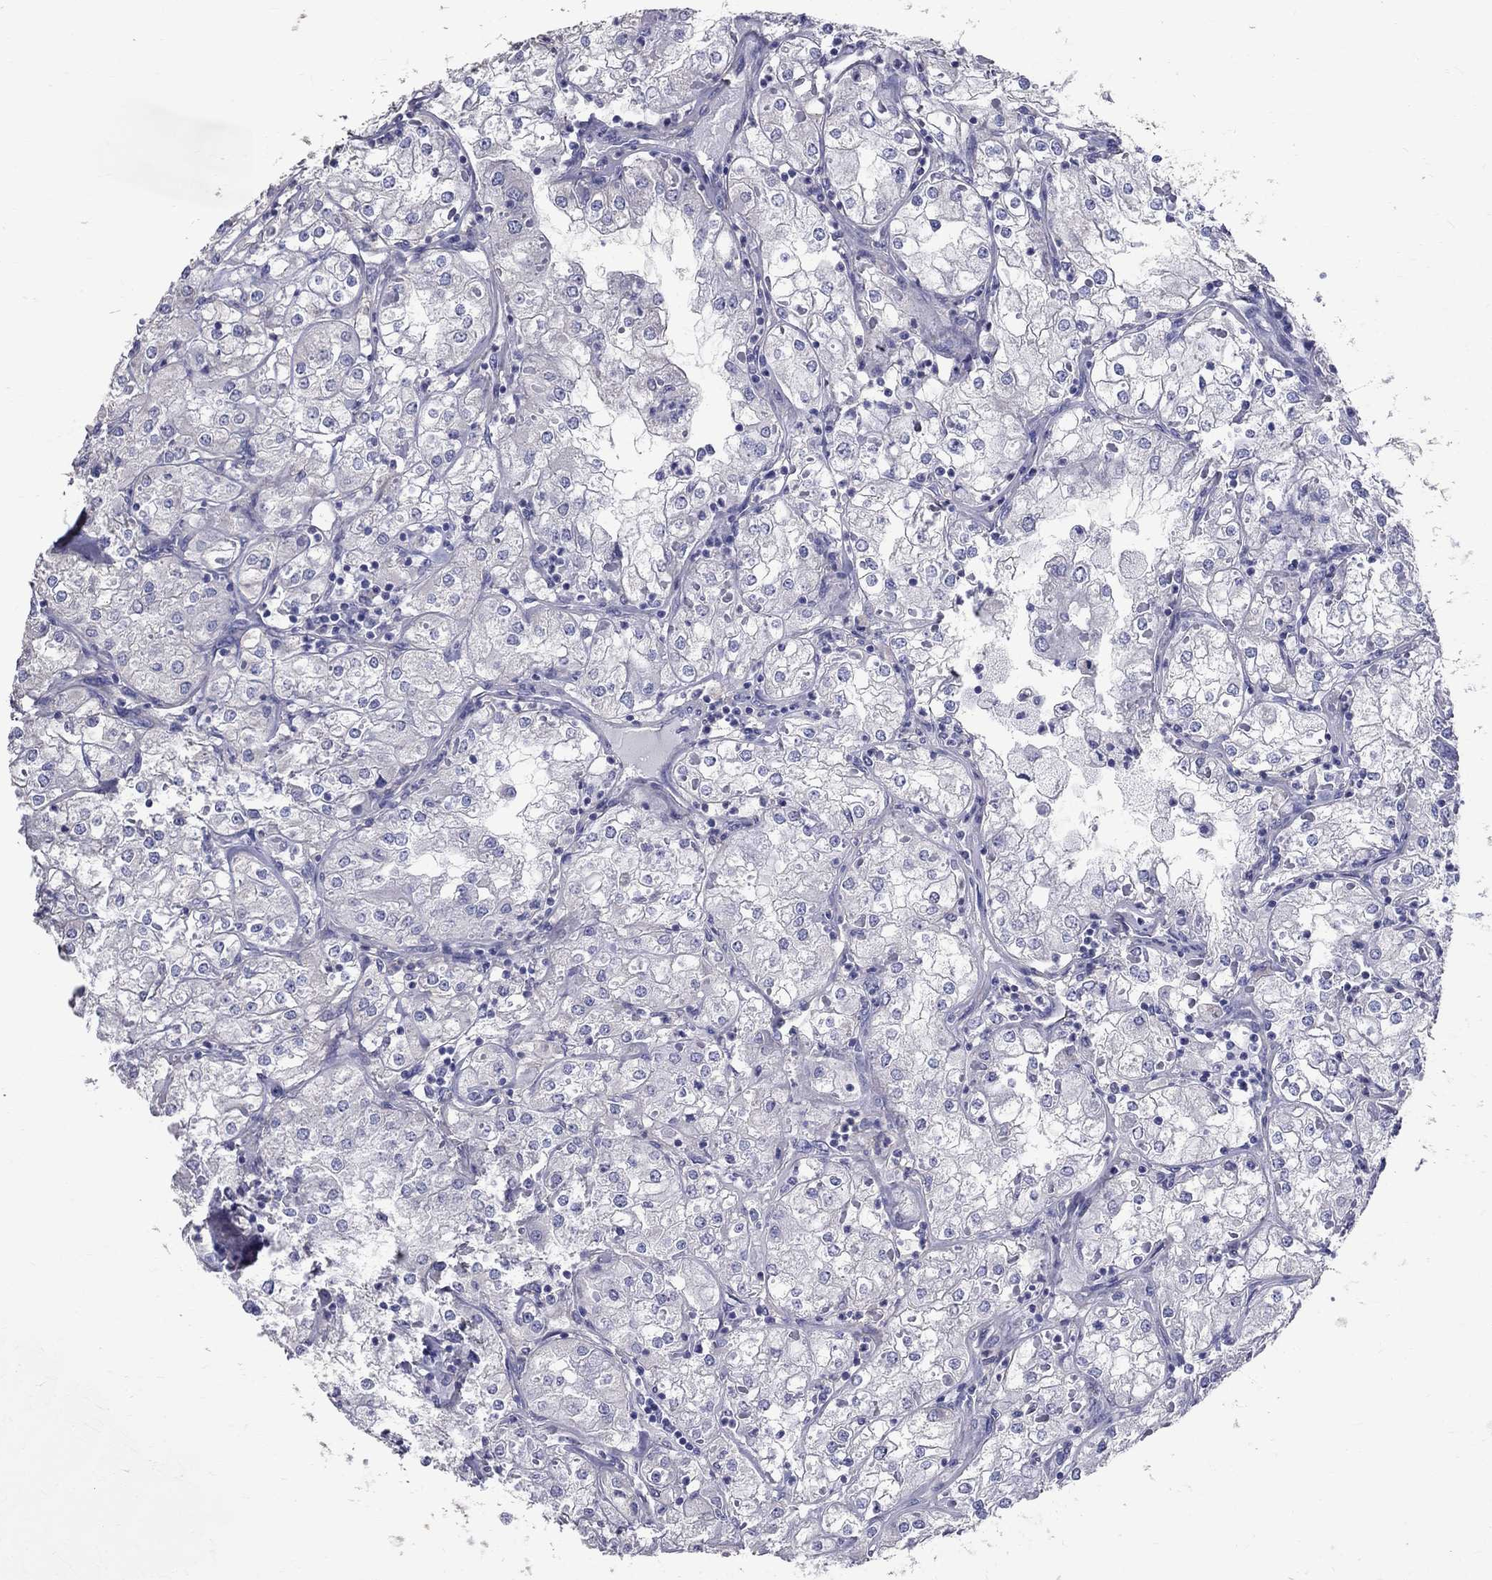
{"staining": {"intensity": "negative", "quantity": "none", "location": "none"}, "tissue": "renal cancer", "cell_type": "Tumor cells", "image_type": "cancer", "snomed": [{"axis": "morphology", "description": "Adenocarcinoma, NOS"}, {"axis": "topography", "description": "Kidney"}], "caption": "Histopathology image shows no significant protein positivity in tumor cells of renal cancer.", "gene": "ANXA10", "patient": {"sex": "male", "age": 77}}